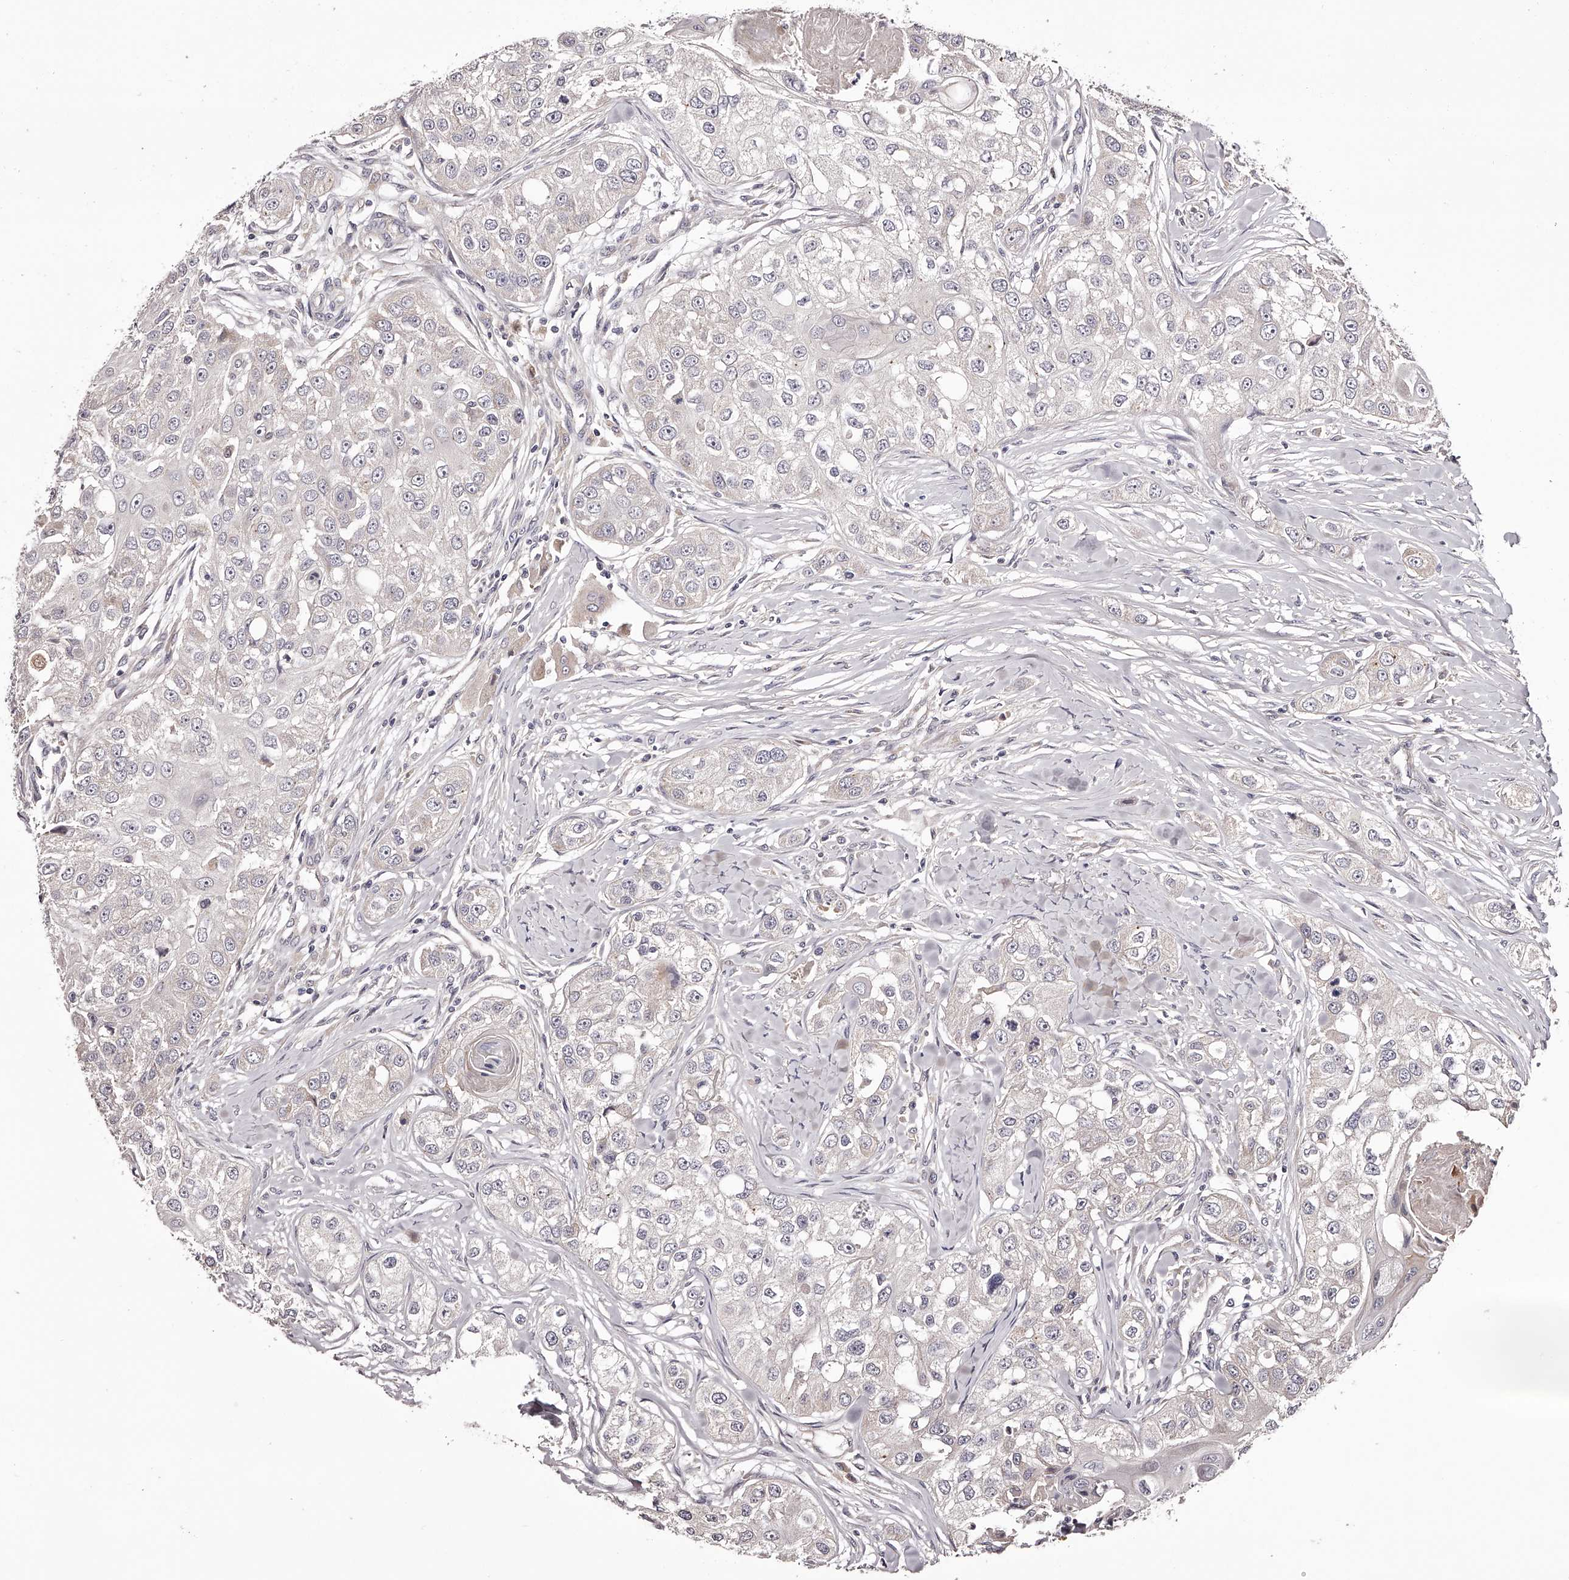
{"staining": {"intensity": "negative", "quantity": "none", "location": "none"}, "tissue": "head and neck cancer", "cell_type": "Tumor cells", "image_type": "cancer", "snomed": [{"axis": "morphology", "description": "Normal tissue, NOS"}, {"axis": "morphology", "description": "Squamous cell carcinoma, NOS"}, {"axis": "topography", "description": "Skeletal muscle"}, {"axis": "topography", "description": "Head-Neck"}], "caption": "Head and neck squamous cell carcinoma was stained to show a protein in brown. There is no significant expression in tumor cells.", "gene": "ODF2L", "patient": {"sex": "male", "age": 51}}